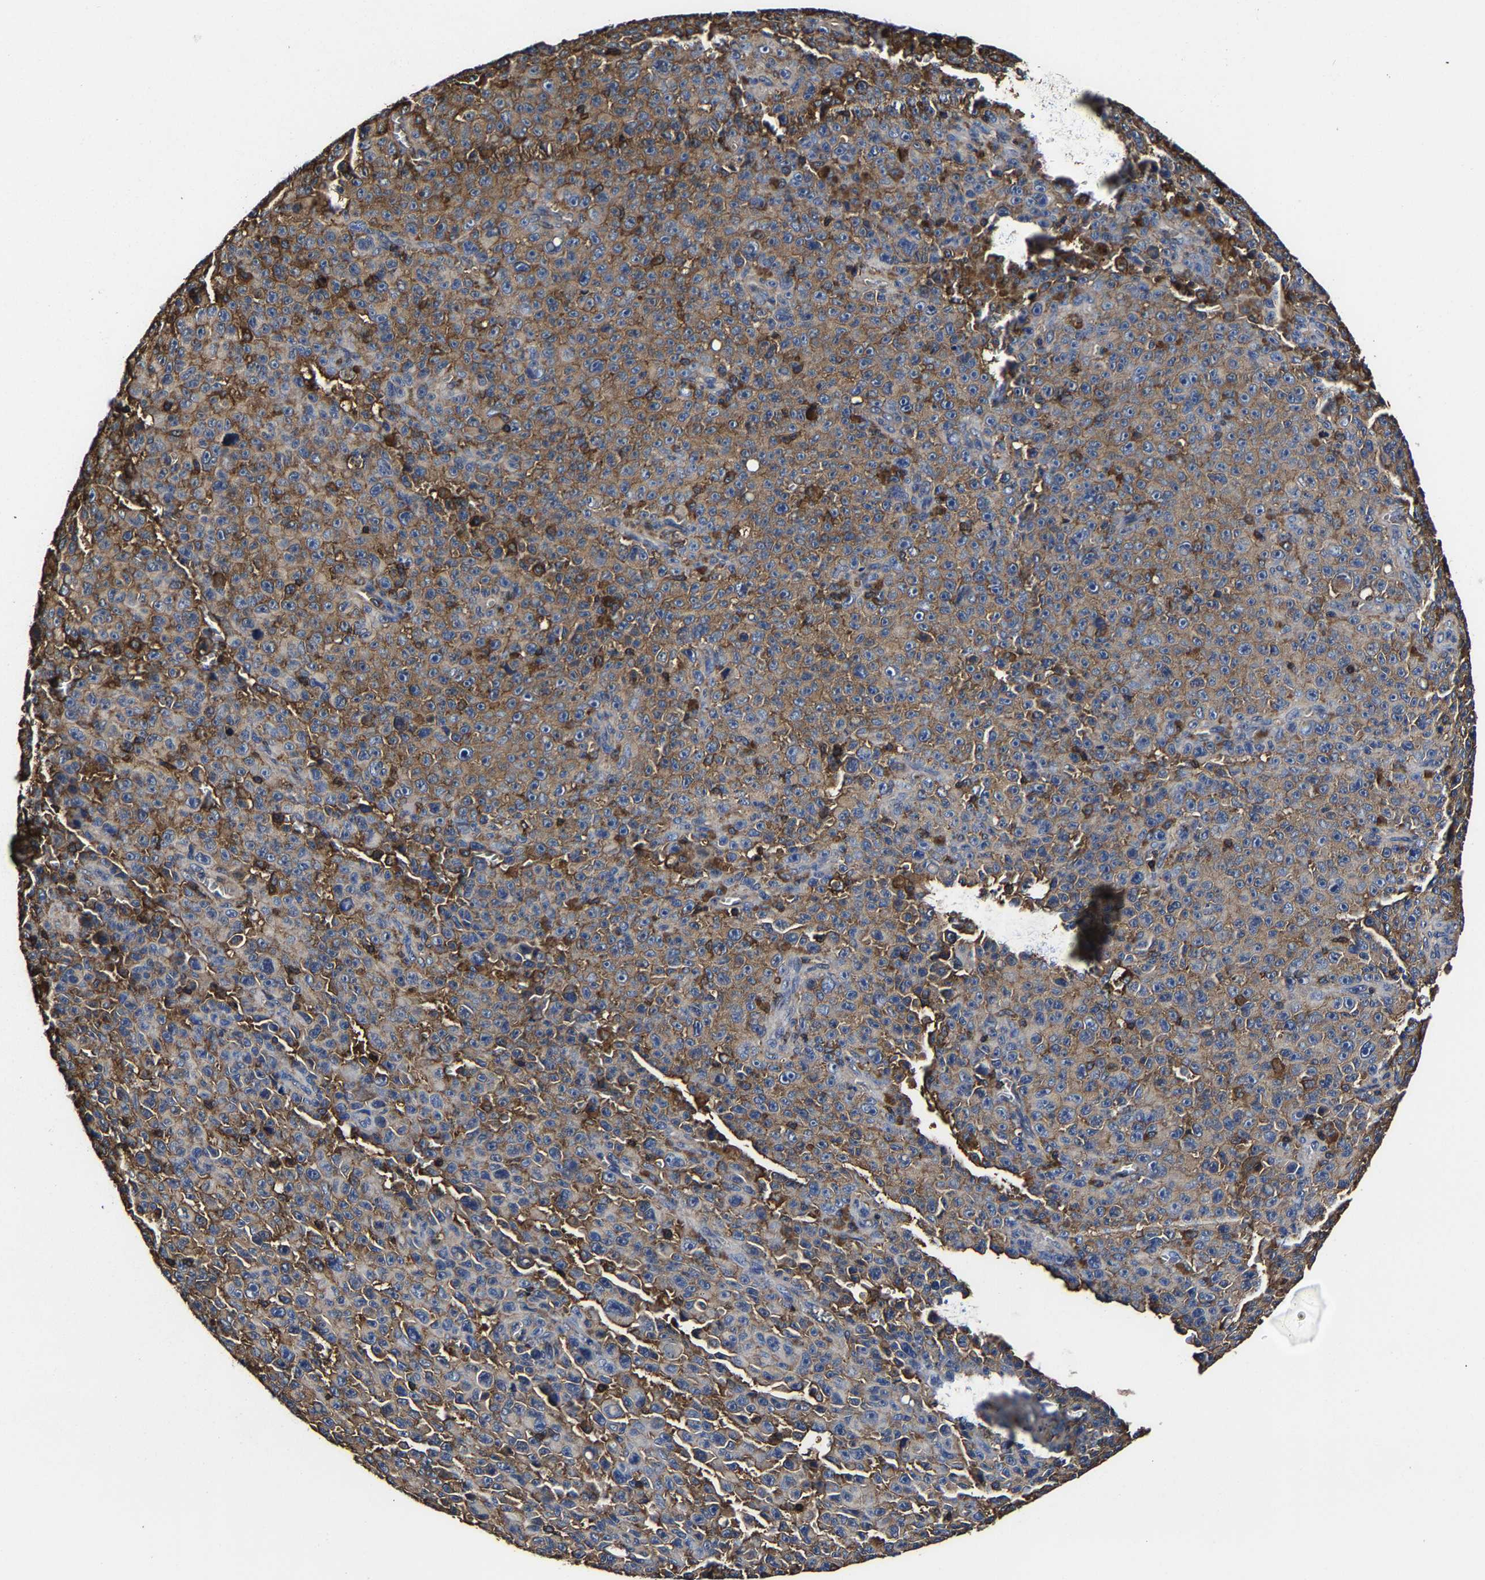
{"staining": {"intensity": "moderate", "quantity": "25%-75%", "location": "cytoplasmic/membranous"}, "tissue": "melanoma", "cell_type": "Tumor cells", "image_type": "cancer", "snomed": [{"axis": "morphology", "description": "Malignant melanoma, NOS"}, {"axis": "topography", "description": "Skin"}], "caption": "Protein staining of malignant melanoma tissue displays moderate cytoplasmic/membranous positivity in about 25%-75% of tumor cells.", "gene": "SSH3", "patient": {"sex": "female", "age": 82}}